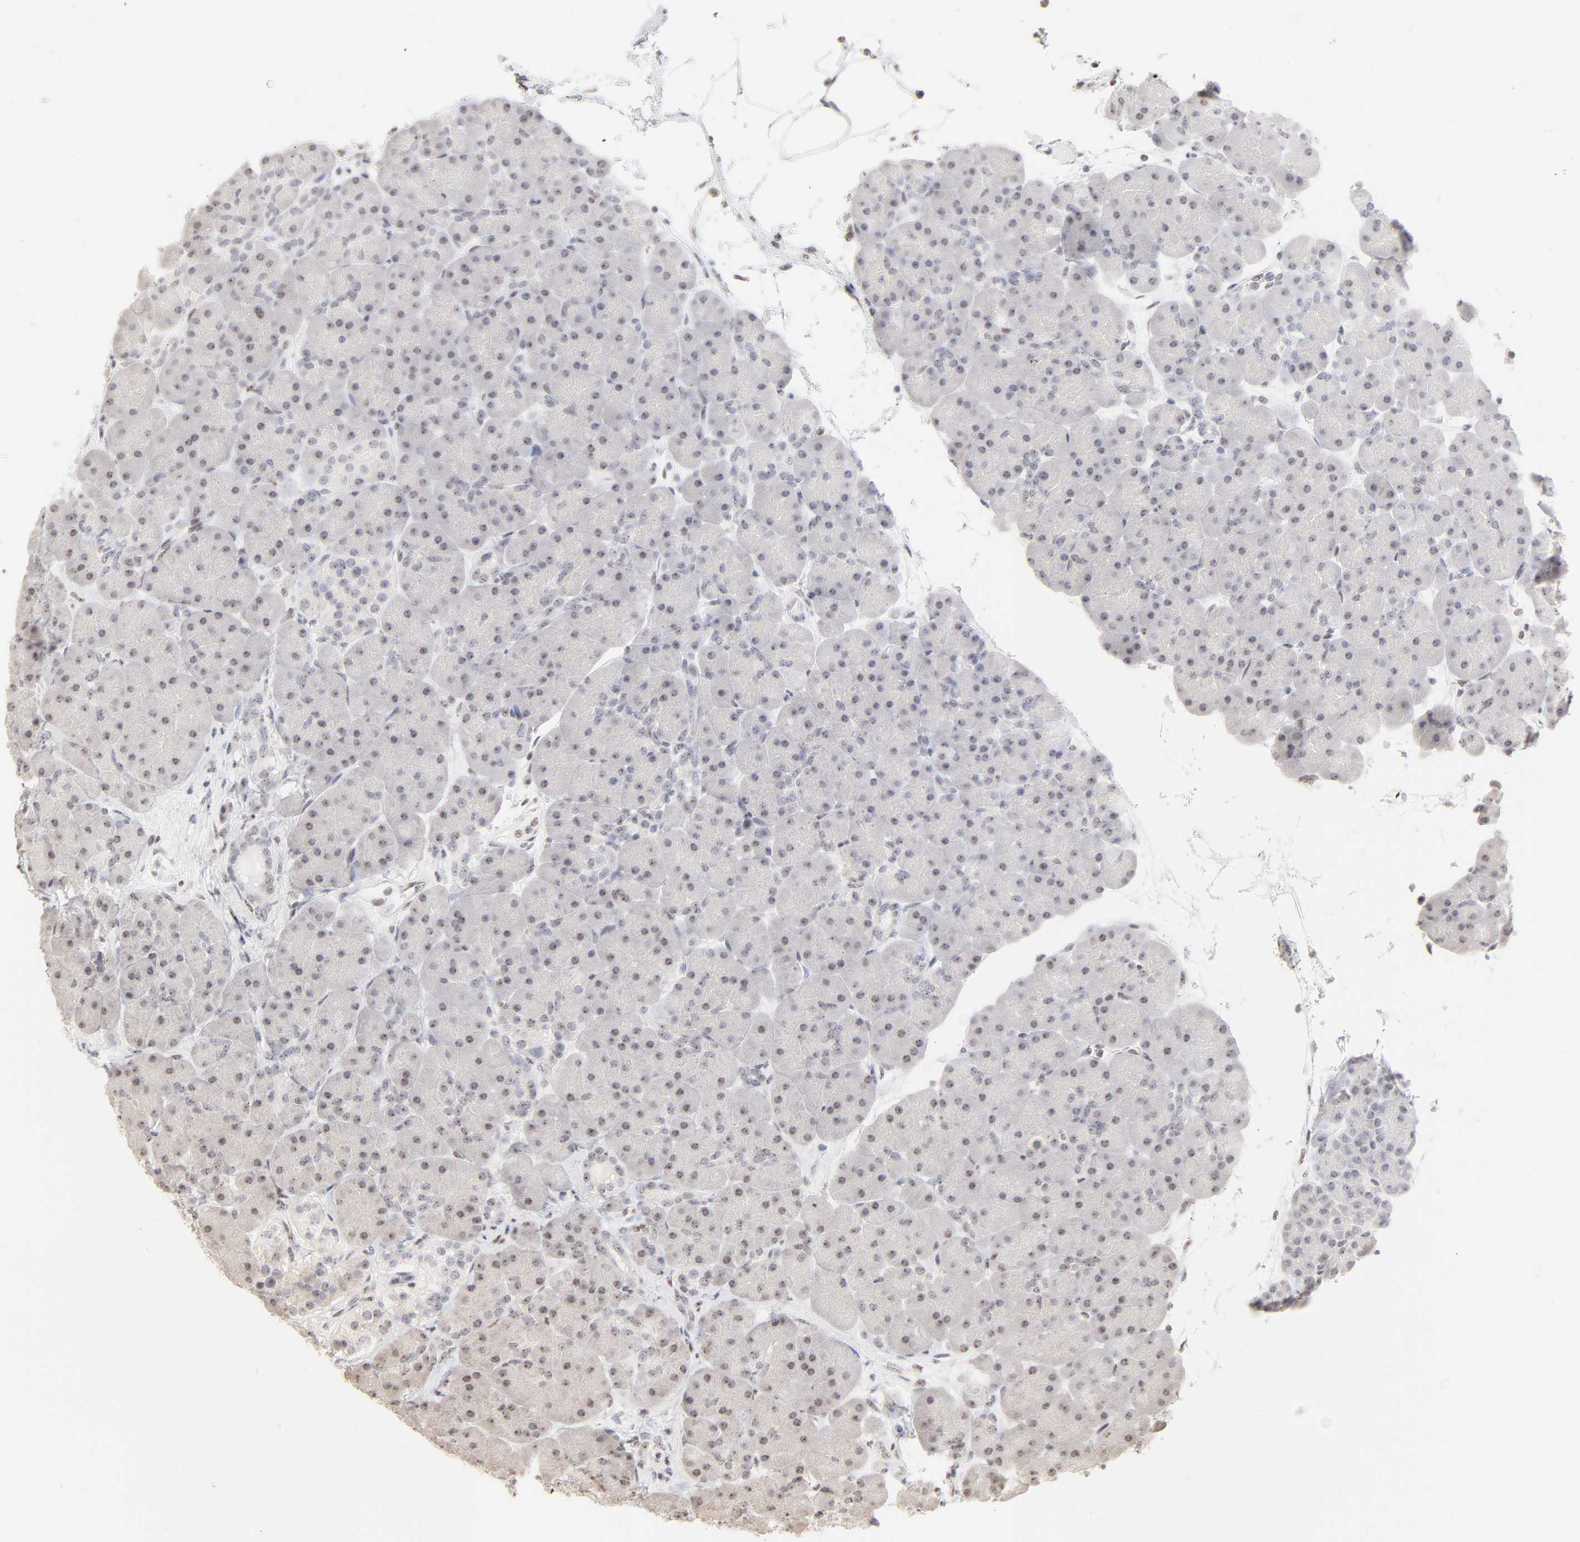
{"staining": {"intensity": "negative", "quantity": "none", "location": "none"}, "tissue": "pancreas", "cell_type": "Exocrine glandular cells", "image_type": "normal", "snomed": [{"axis": "morphology", "description": "Normal tissue, NOS"}, {"axis": "topography", "description": "Pancreas"}], "caption": "This histopathology image is of normal pancreas stained with immunohistochemistry (IHC) to label a protein in brown with the nuclei are counter-stained blue. There is no positivity in exocrine glandular cells.", "gene": "NFIL3", "patient": {"sex": "male", "age": 66}}